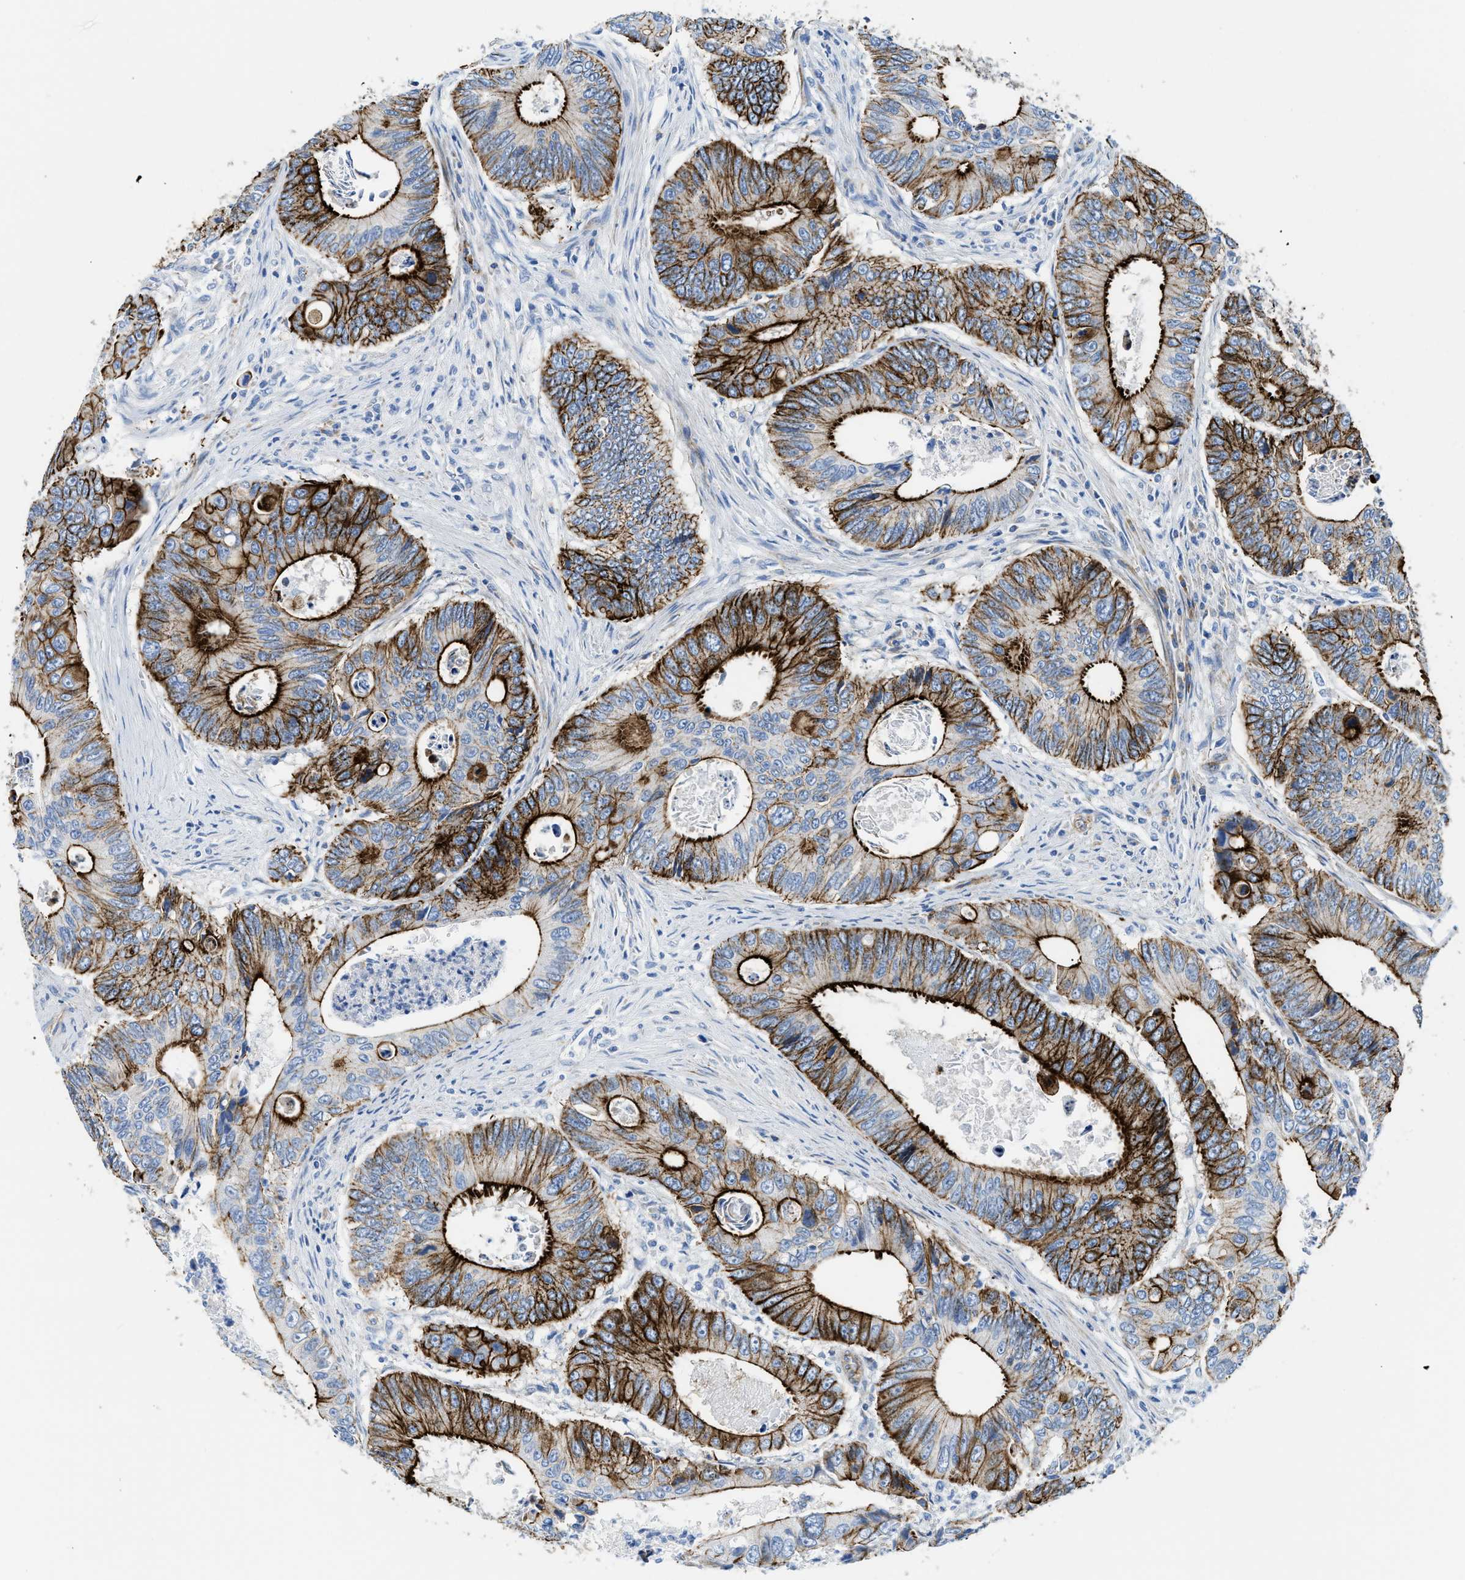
{"staining": {"intensity": "strong", "quantity": "25%-75%", "location": "cytoplasmic/membranous"}, "tissue": "colorectal cancer", "cell_type": "Tumor cells", "image_type": "cancer", "snomed": [{"axis": "morphology", "description": "Inflammation, NOS"}, {"axis": "morphology", "description": "Adenocarcinoma, NOS"}, {"axis": "topography", "description": "Colon"}], "caption": "Tumor cells demonstrate high levels of strong cytoplasmic/membranous expression in approximately 25%-75% of cells in colorectal cancer.", "gene": "CUTA", "patient": {"sex": "male", "age": 72}}